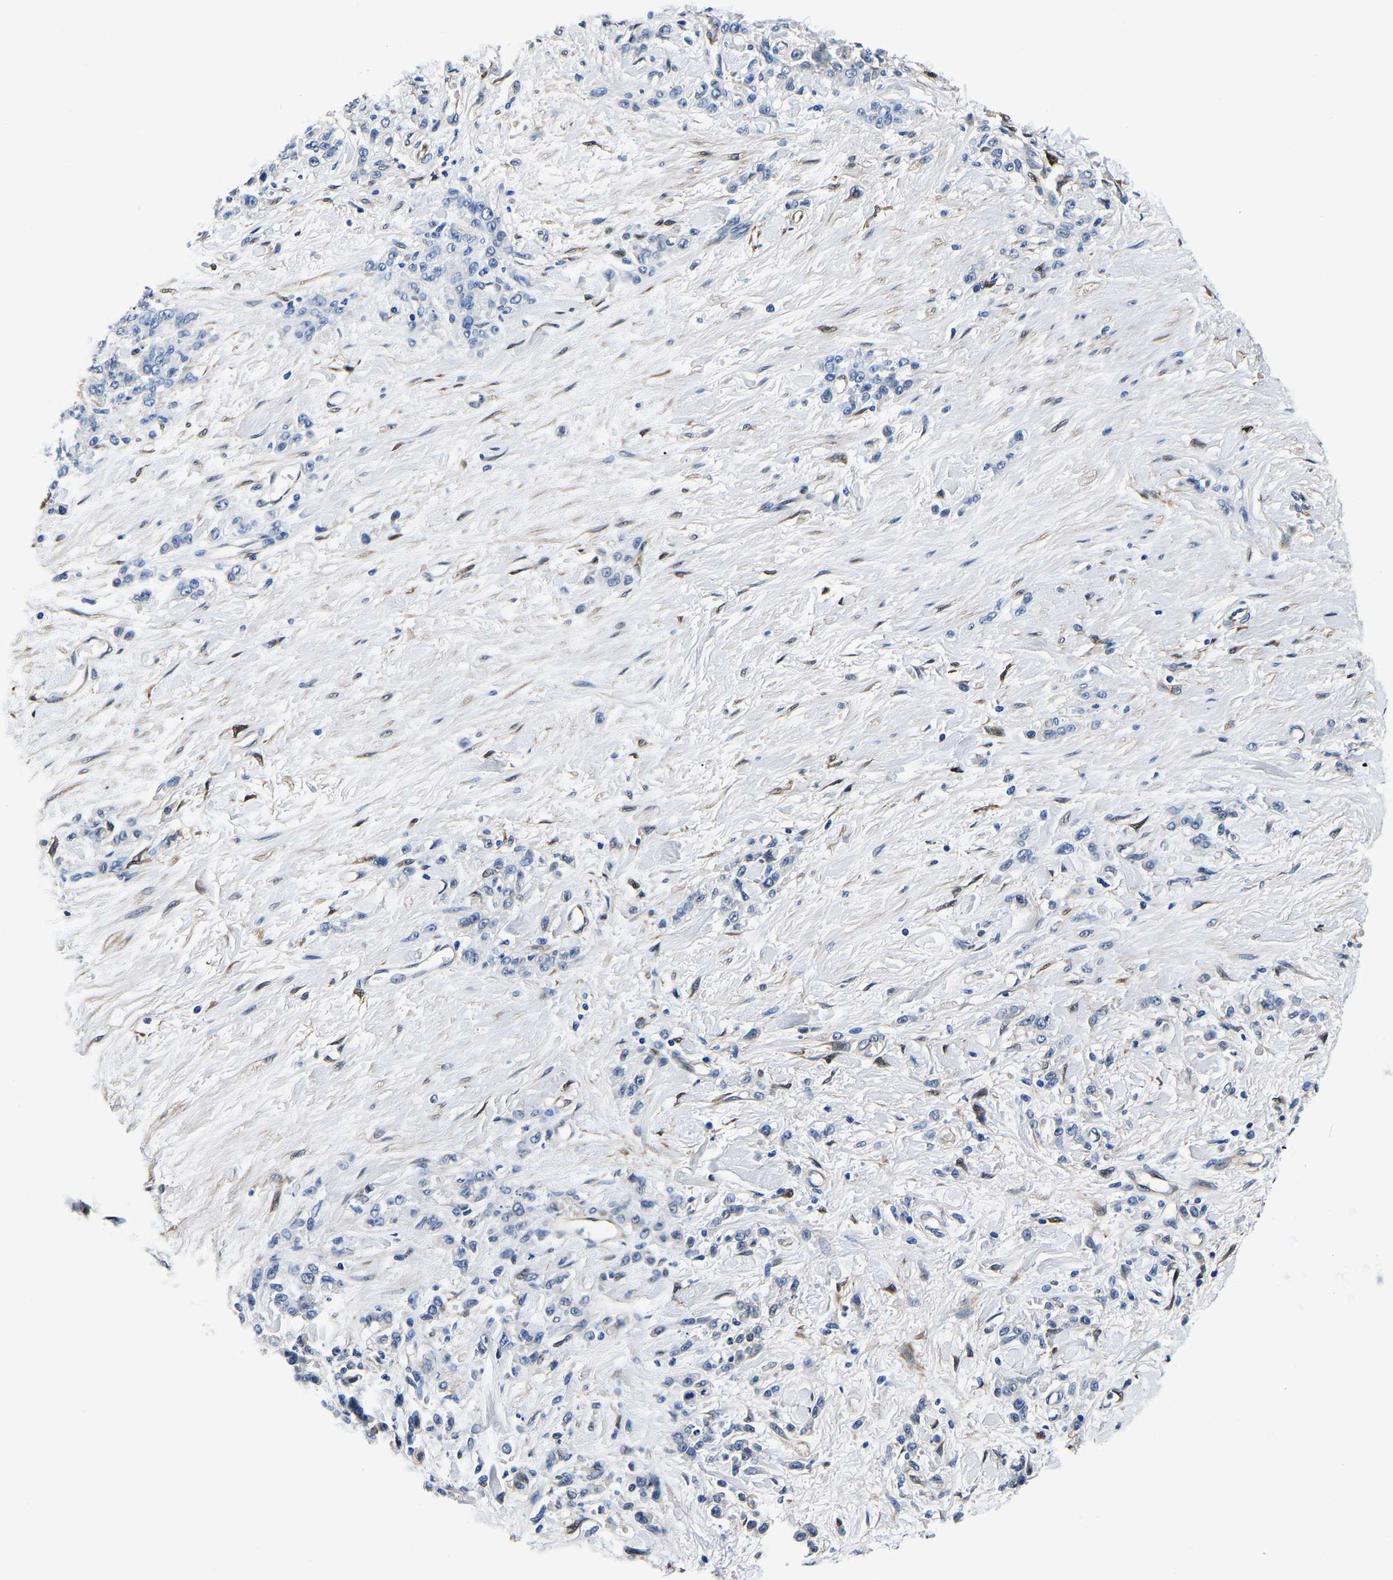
{"staining": {"intensity": "negative", "quantity": "none", "location": "none"}, "tissue": "stomach cancer", "cell_type": "Tumor cells", "image_type": "cancer", "snomed": [{"axis": "morphology", "description": "Normal tissue, NOS"}, {"axis": "morphology", "description": "Adenocarcinoma, NOS"}, {"axis": "topography", "description": "Stomach"}], "caption": "This histopathology image is of adenocarcinoma (stomach) stained with immunohistochemistry (IHC) to label a protein in brown with the nuclei are counter-stained blue. There is no positivity in tumor cells.", "gene": "S100A13", "patient": {"sex": "male", "age": 82}}